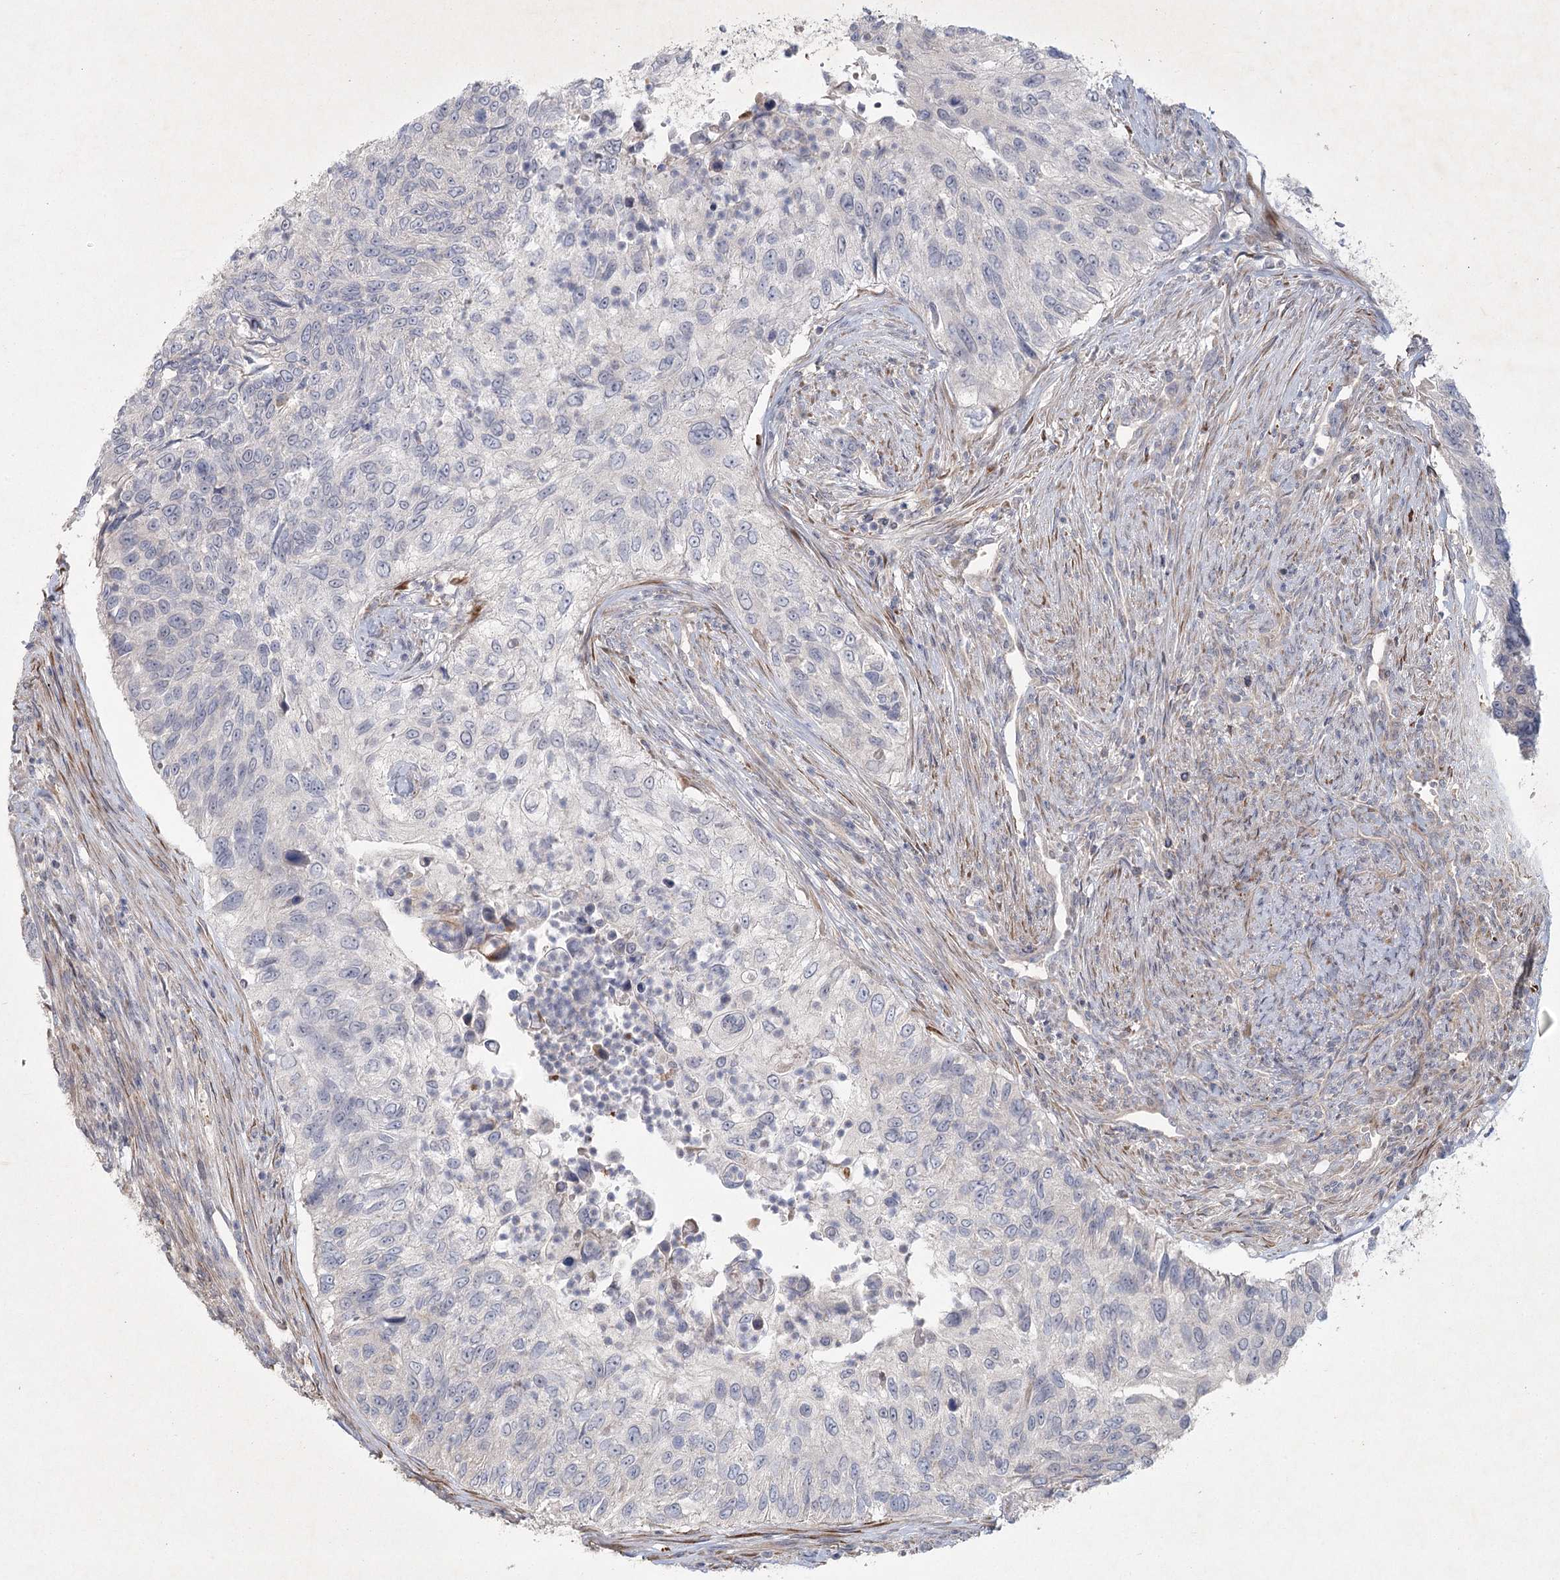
{"staining": {"intensity": "negative", "quantity": "none", "location": "none"}, "tissue": "urothelial cancer", "cell_type": "Tumor cells", "image_type": "cancer", "snomed": [{"axis": "morphology", "description": "Urothelial carcinoma, High grade"}, {"axis": "topography", "description": "Urinary bladder"}], "caption": "Immunohistochemical staining of human high-grade urothelial carcinoma exhibits no significant positivity in tumor cells.", "gene": "FAM110C", "patient": {"sex": "female", "age": 60}}